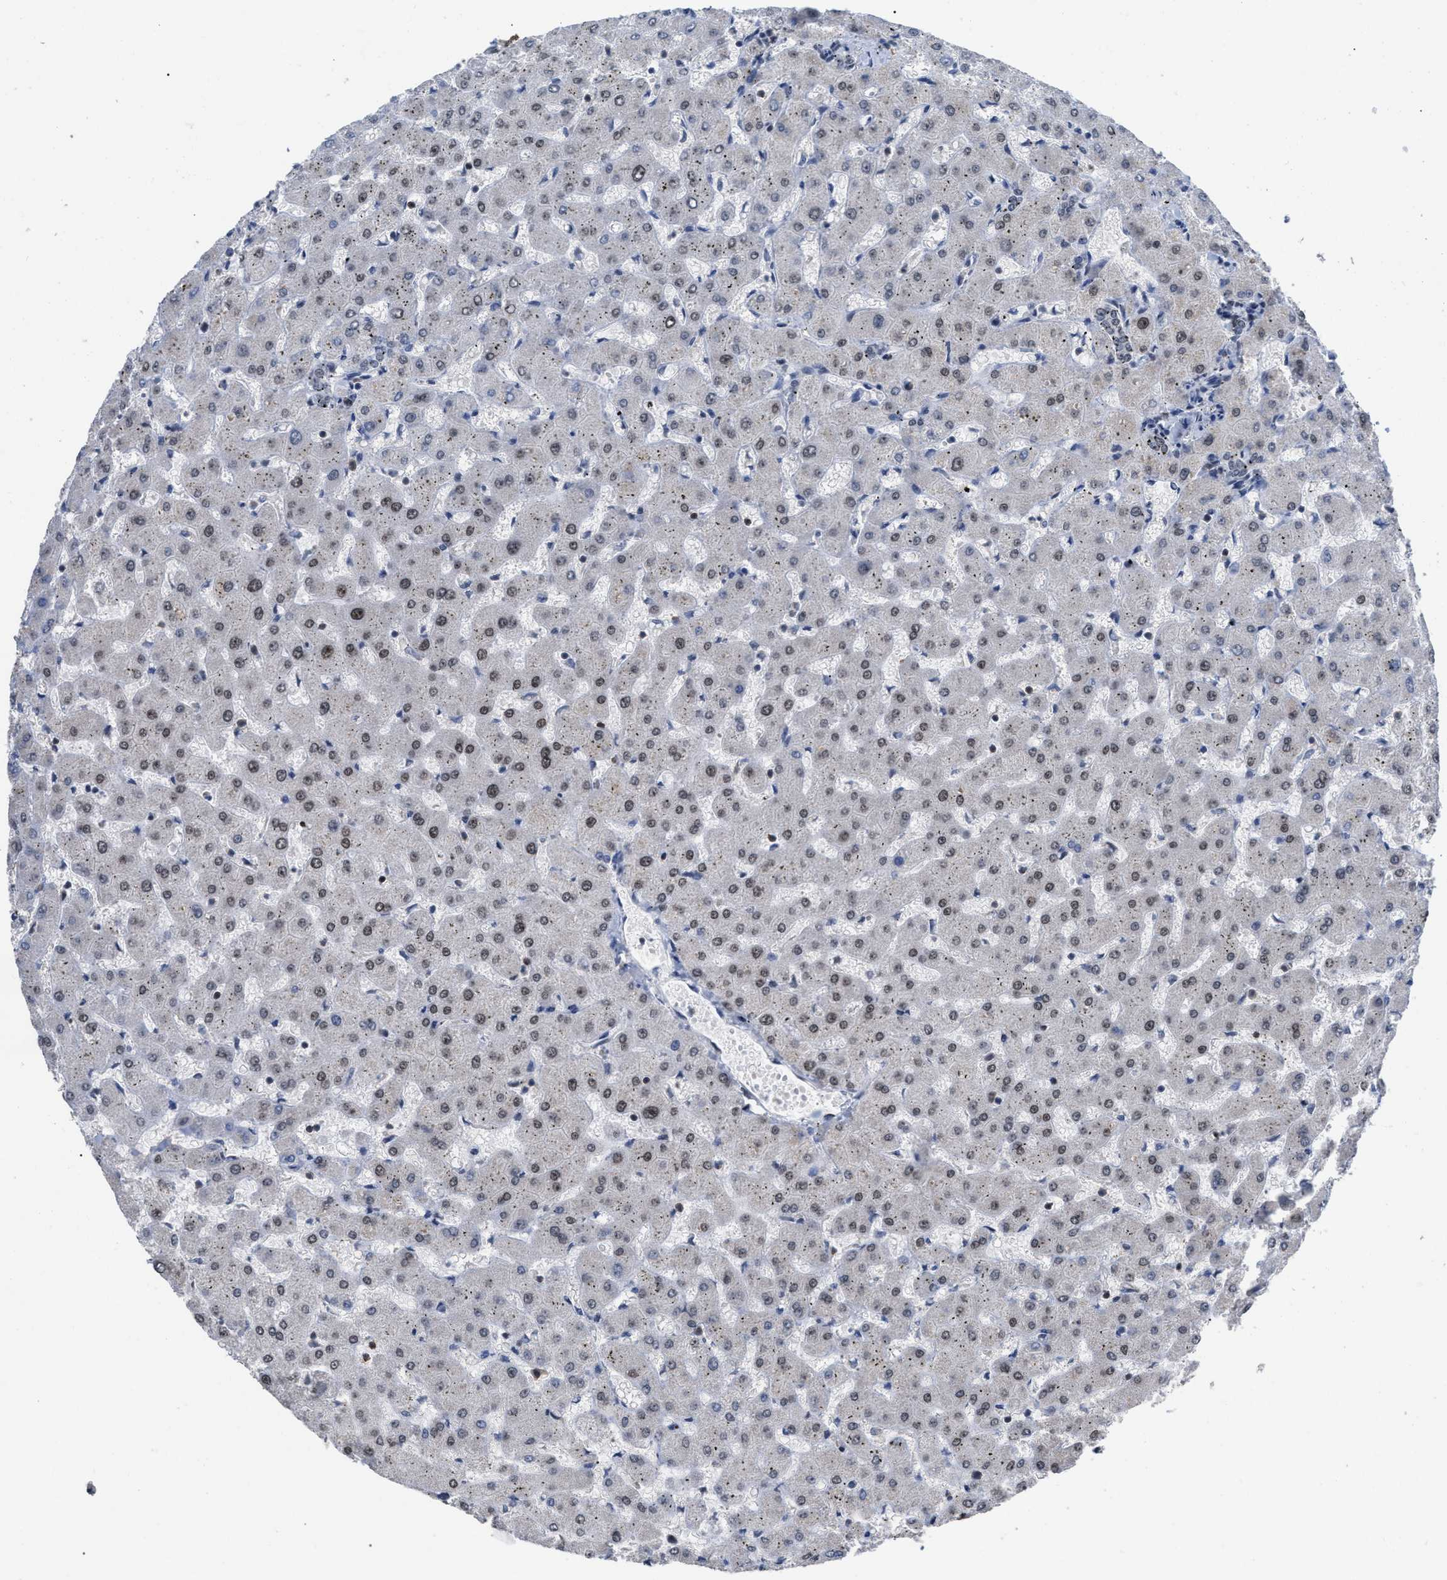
{"staining": {"intensity": "negative", "quantity": "none", "location": "none"}, "tissue": "liver", "cell_type": "Cholangiocytes", "image_type": "normal", "snomed": [{"axis": "morphology", "description": "Normal tissue, NOS"}, {"axis": "topography", "description": "Liver"}], "caption": "Micrograph shows no significant protein expression in cholangiocytes of unremarkable liver. (DAB (3,3'-diaminobenzidine) immunohistochemistry with hematoxylin counter stain).", "gene": "JAZF1", "patient": {"sex": "female", "age": 63}}